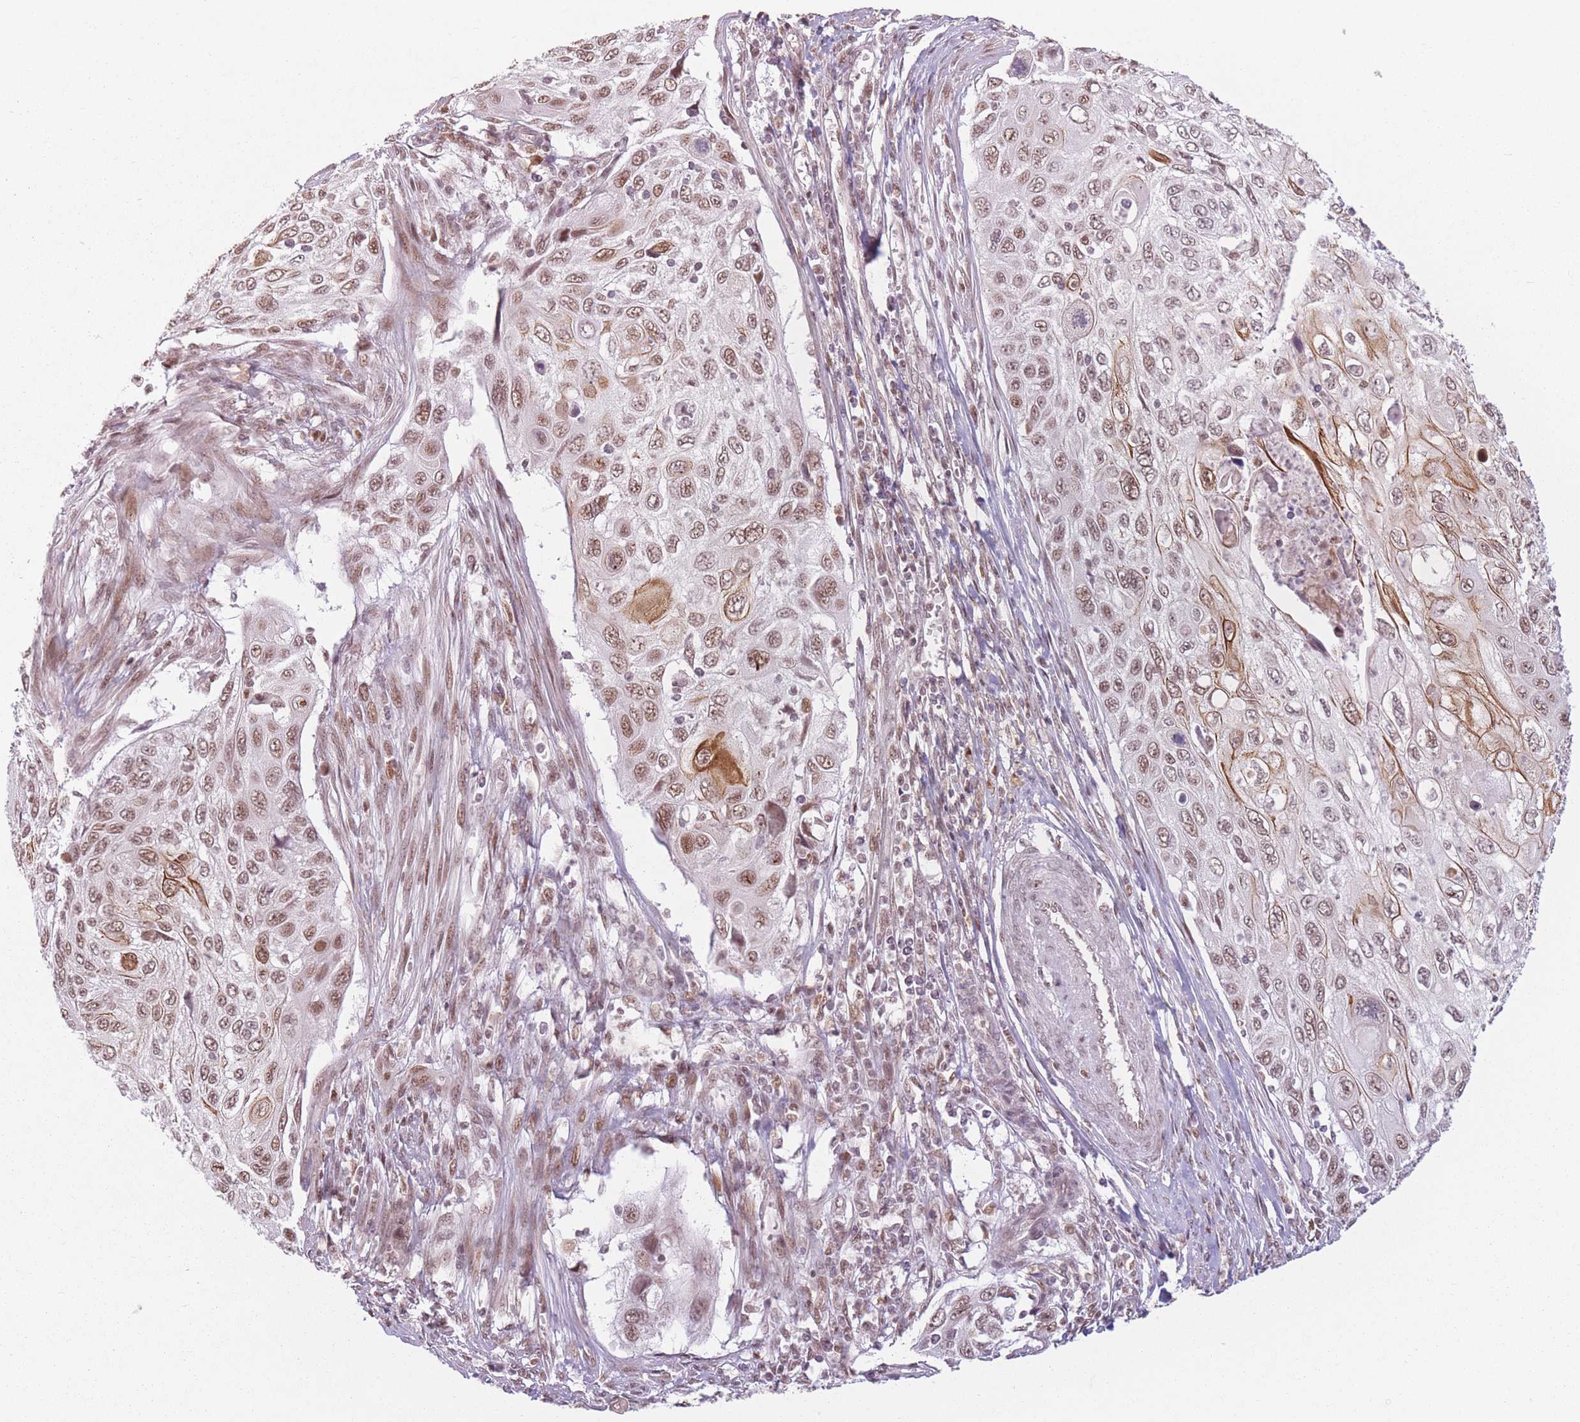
{"staining": {"intensity": "moderate", "quantity": ">75%", "location": "cytoplasmic/membranous,nuclear"}, "tissue": "cervical cancer", "cell_type": "Tumor cells", "image_type": "cancer", "snomed": [{"axis": "morphology", "description": "Squamous cell carcinoma, NOS"}, {"axis": "topography", "description": "Cervix"}], "caption": "Protein expression analysis of cervical squamous cell carcinoma reveals moderate cytoplasmic/membranous and nuclear expression in about >75% of tumor cells.", "gene": "SUPT6H", "patient": {"sex": "female", "age": 70}}